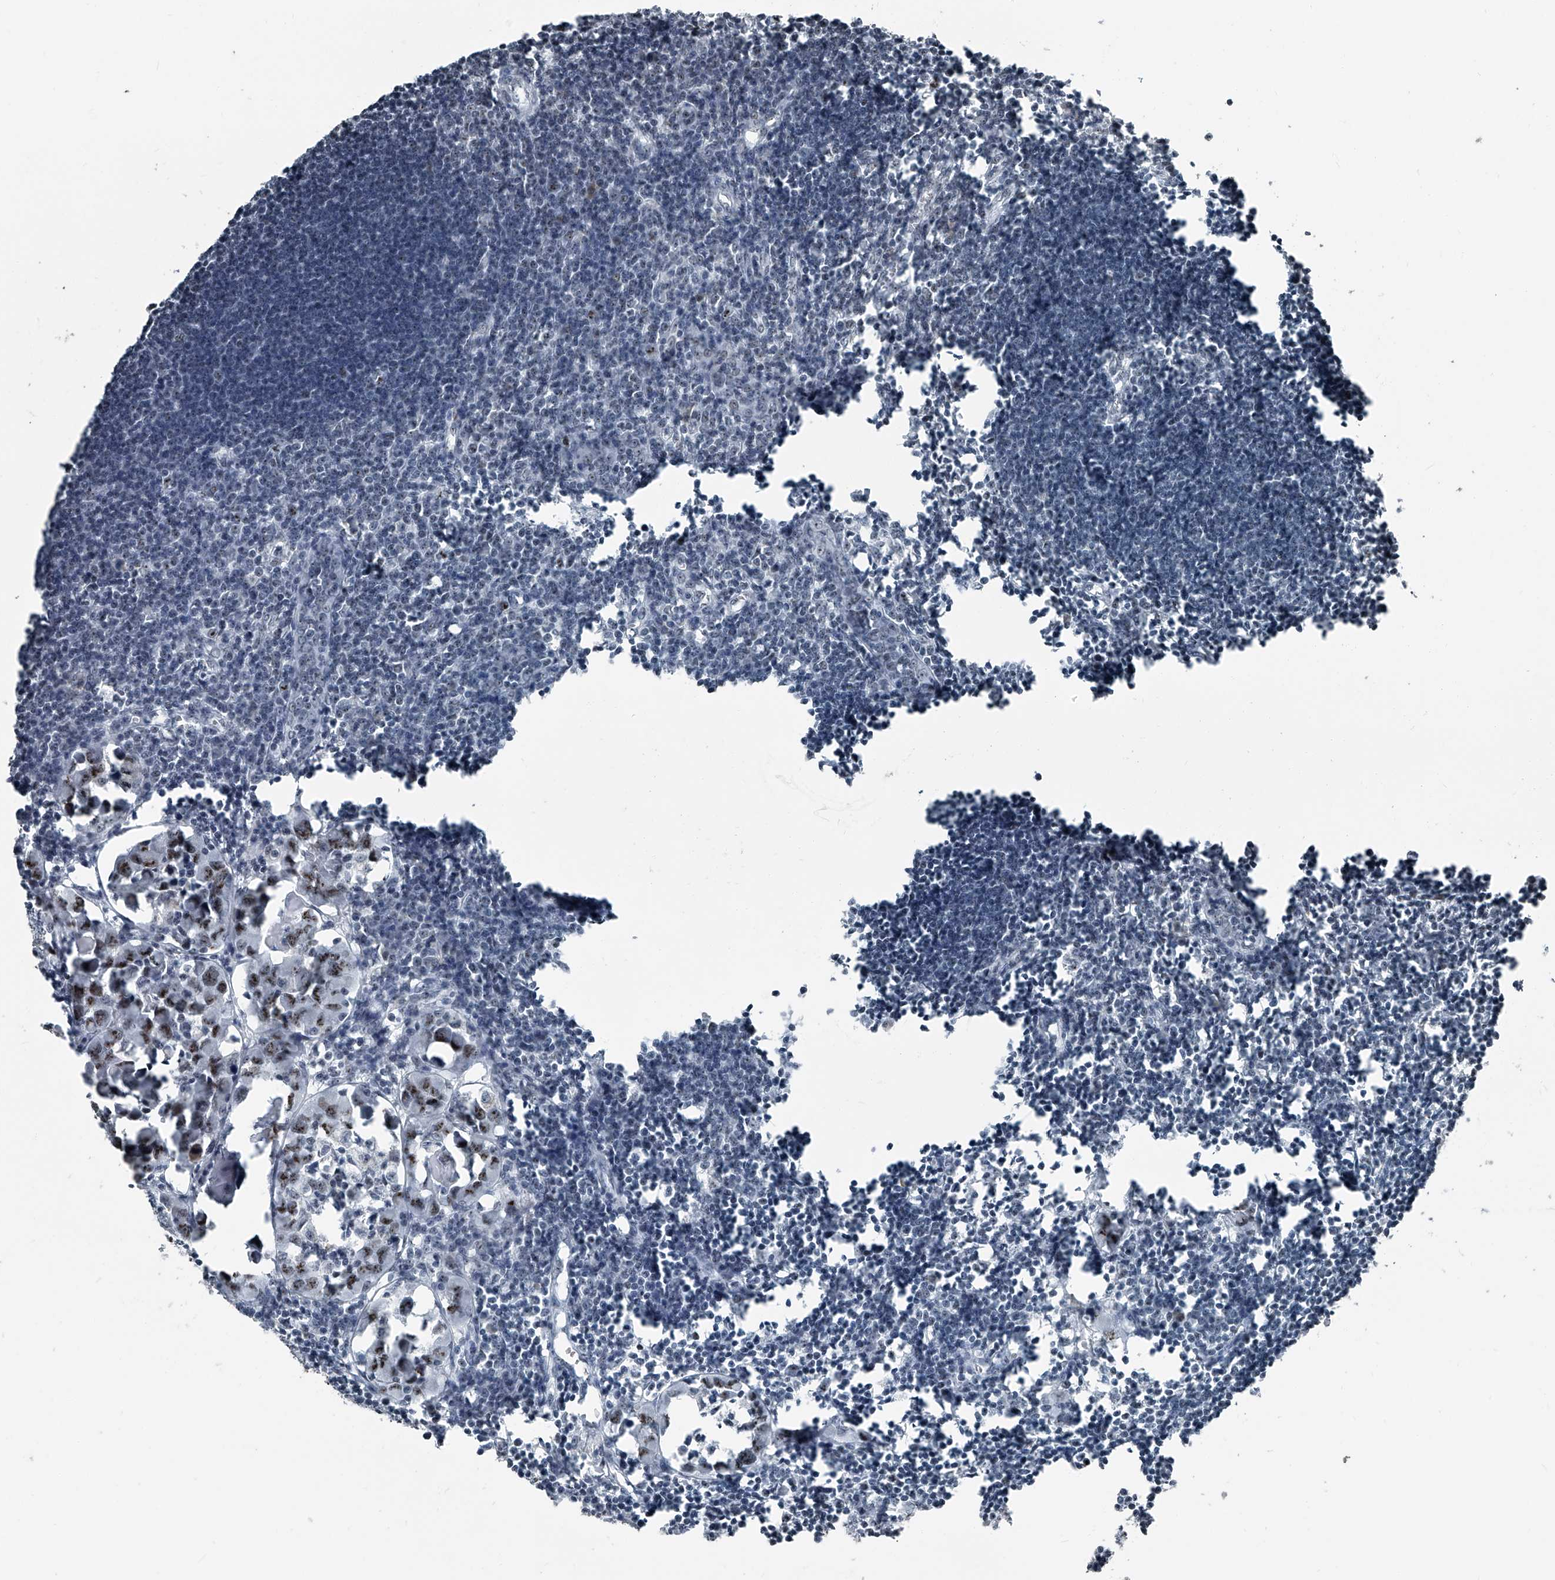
{"staining": {"intensity": "weak", "quantity": "25%-75%", "location": "nuclear"}, "tissue": "lymph node", "cell_type": "Germinal center cells", "image_type": "normal", "snomed": [{"axis": "morphology", "description": "Normal tissue, NOS"}, {"axis": "morphology", "description": "Malignant melanoma, Metastatic site"}, {"axis": "topography", "description": "Lymph node"}], "caption": "About 25%-75% of germinal center cells in normal lymph node show weak nuclear protein positivity as visualized by brown immunohistochemical staining.", "gene": "TCOF1", "patient": {"sex": "male", "age": 41}}